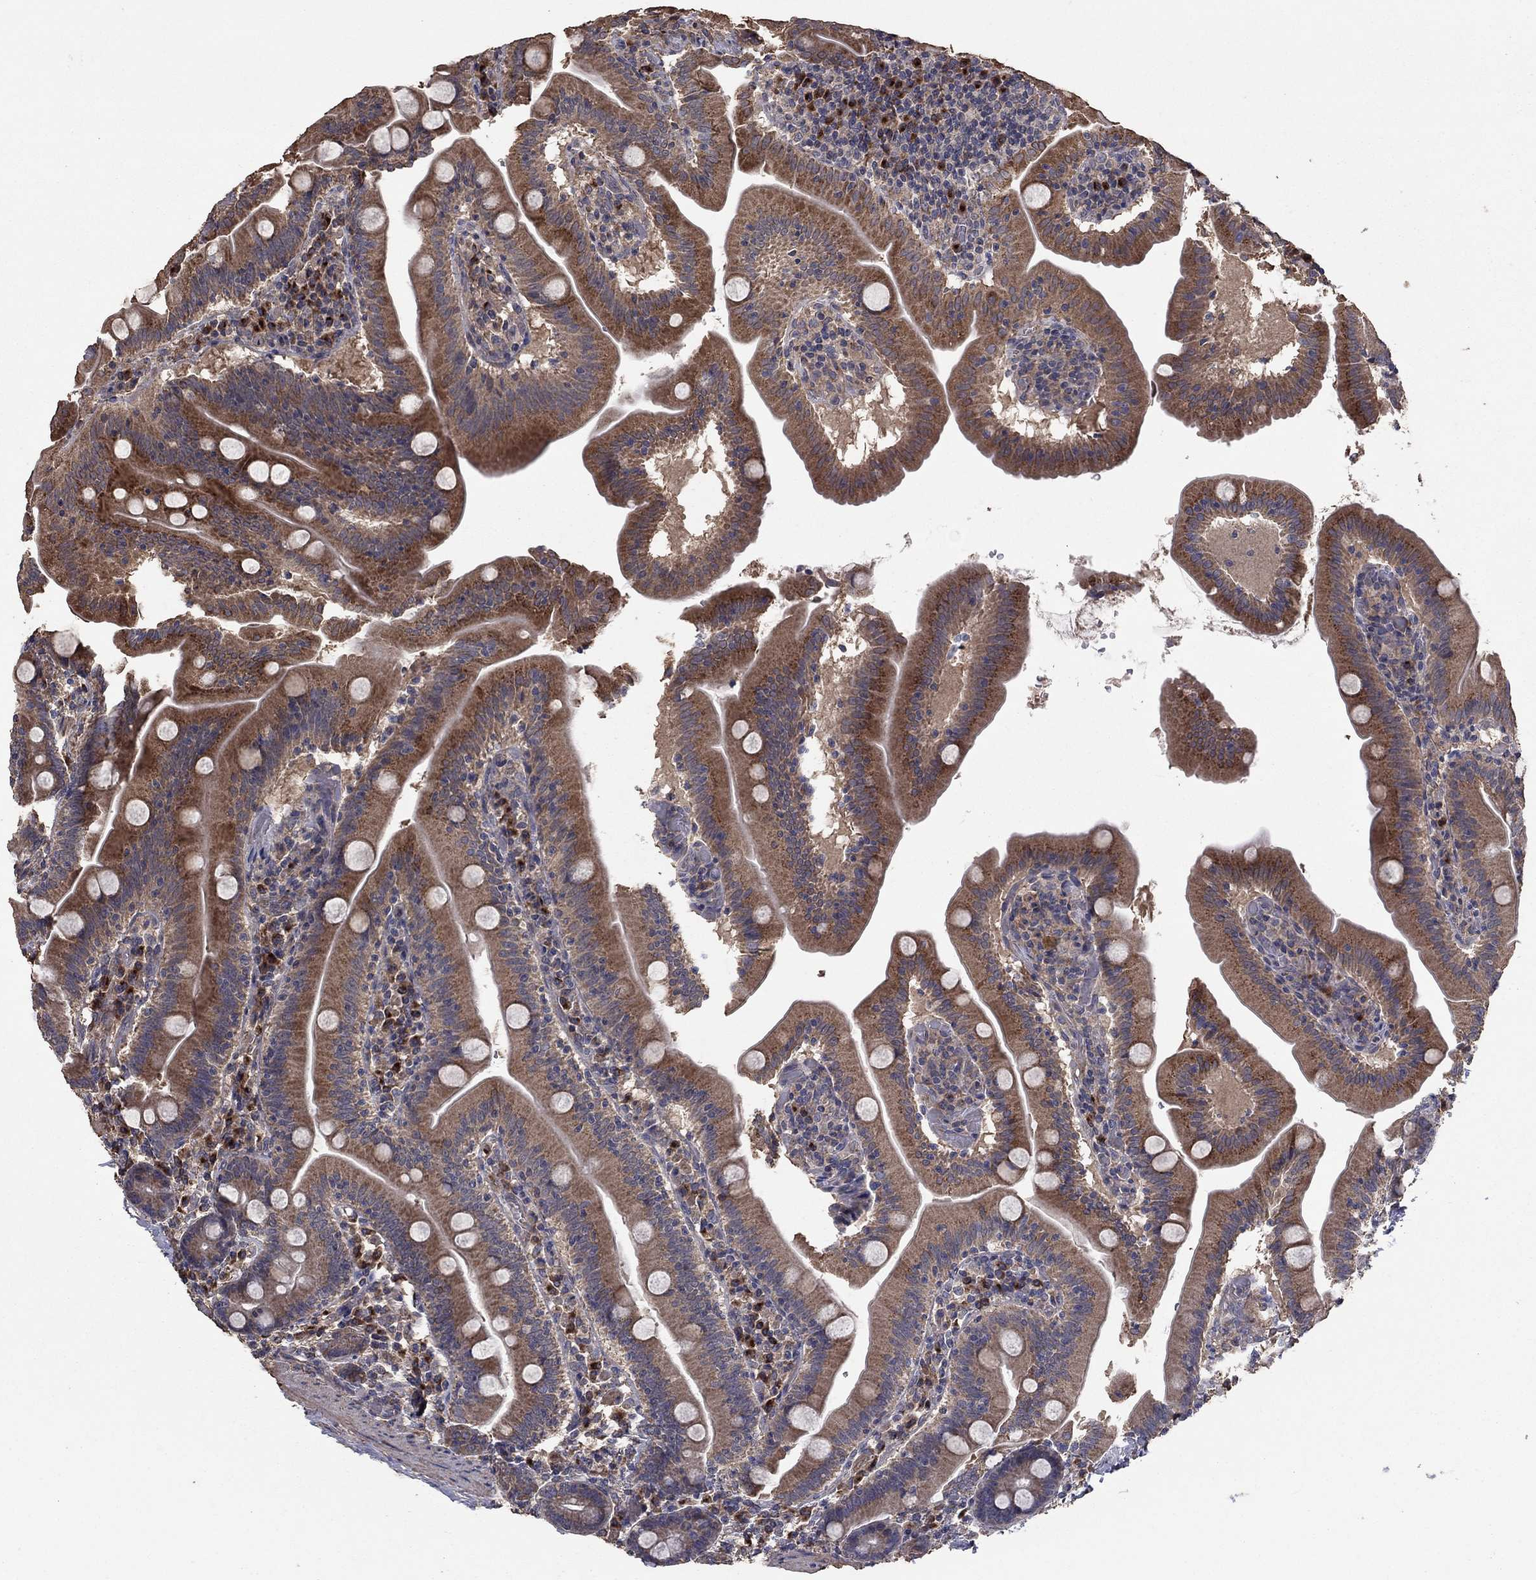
{"staining": {"intensity": "moderate", "quantity": ">75%", "location": "cytoplasmic/membranous"}, "tissue": "small intestine", "cell_type": "Glandular cells", "image_type": "normal", "snomed": [{"axis": "morphology", "description": "Normal tissue, NOS"}, {"axis": "topography", "description": "Small intestine"}], "caption": "Protein staining of benign small intestine displays moderate cytoplasmic/membranous staining in approximately >75% of glandular cells. (IHC, brightfield microscopy, high magnification).", "gene": "FLT4", "patient": {"sex": "male", "age": 37}}